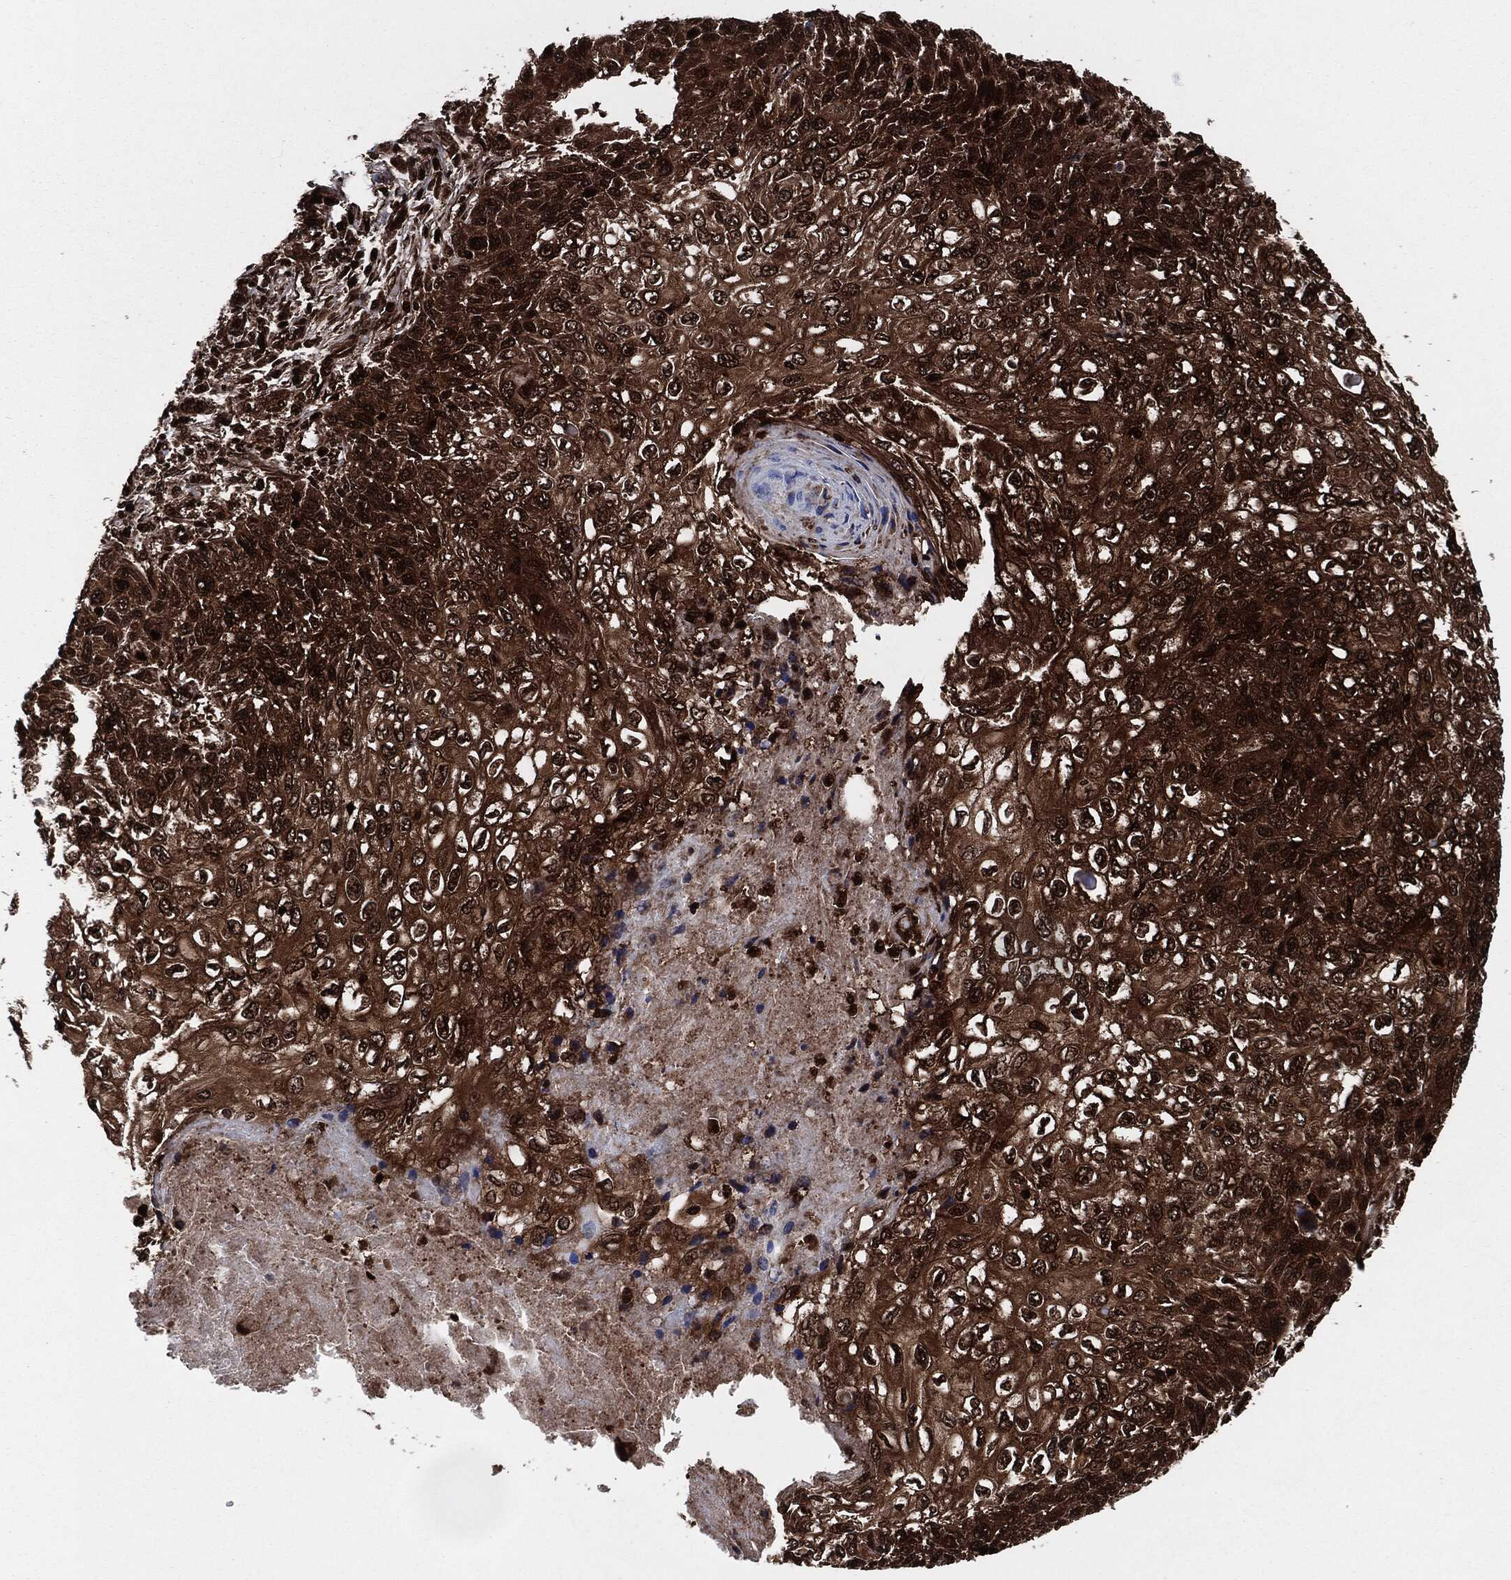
{"staining": {"intensity": "strong", "quantity": ">75%", "location": "cytoplasmic/membranous"}, "tissue": "skin cancer", "cell_type": "Tumor cells", "image_type": "cancer", "snomed": [{"axis": "morphology", "description": "Squamous cell carcinoma, NOS"}, {"axis": "topography", "description": "Skin"}], "caption": "A high-resolution photomicrograph shows immunohistochemistry staining of squamous cell carcinoma (skin), which demonstrates strong cytoplasmic/membranous staining in approximately >75% of tumor cells.", "gene": "YWHAB", "patient": {"sex": "male", "age": 92}}